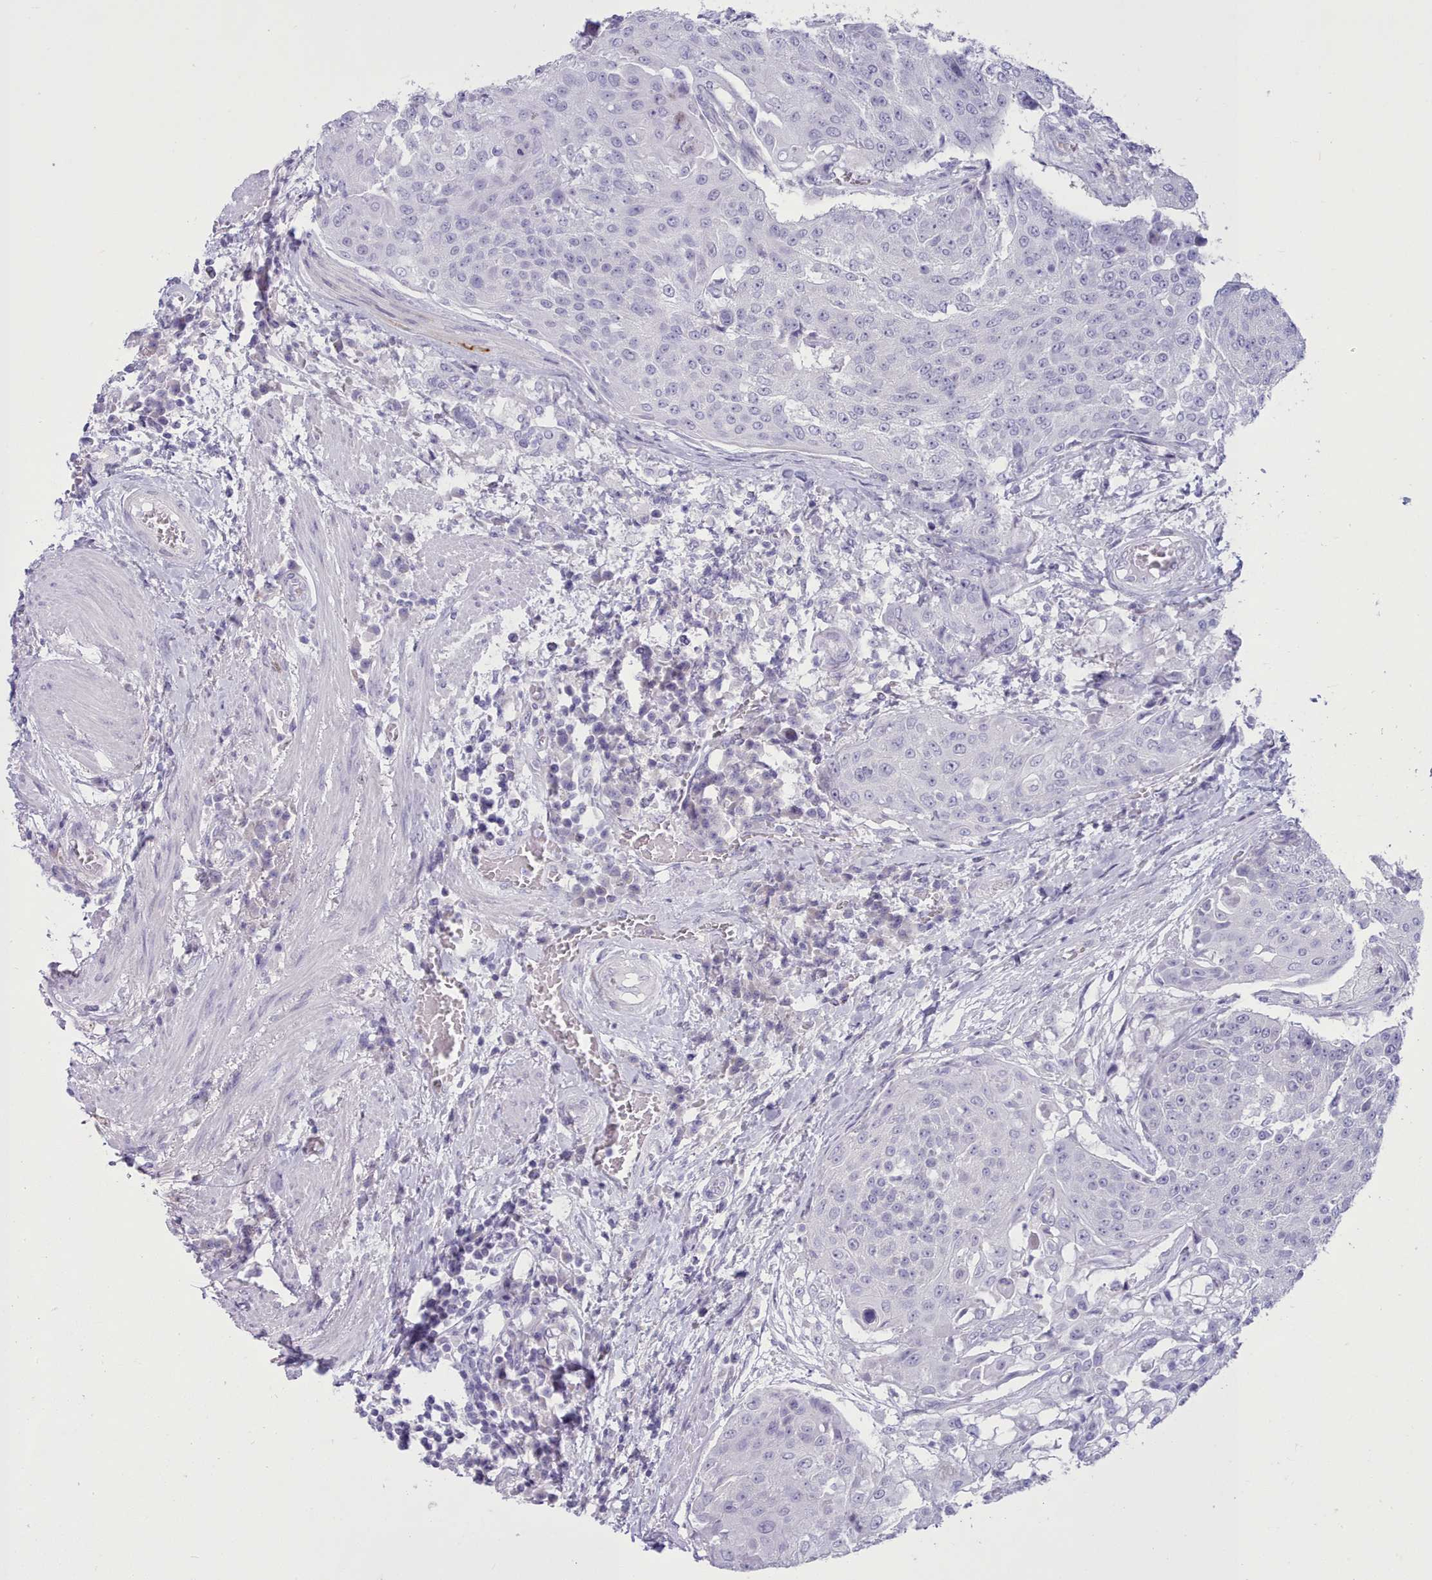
{"staining": {"intensity": "negative", "quantity": "none", "location": "none"}, "tissue": "urothelial cancer", "cell_type": "Tumor cells", "image_type": "cancer", "snomed": [{"axis": "morphology", "description": "Urothelial carcinoma, High grade"}, {"axis": "topography", "description": "Urinary bladder"}], "caption": "IHC photomicrograph of urothelial carcinoma (high-grade) stained for a protein (brown), which shows no expression in tumor cells.", "gene": "TMEM253", "patient": {"sex": "female", "age": 63}}